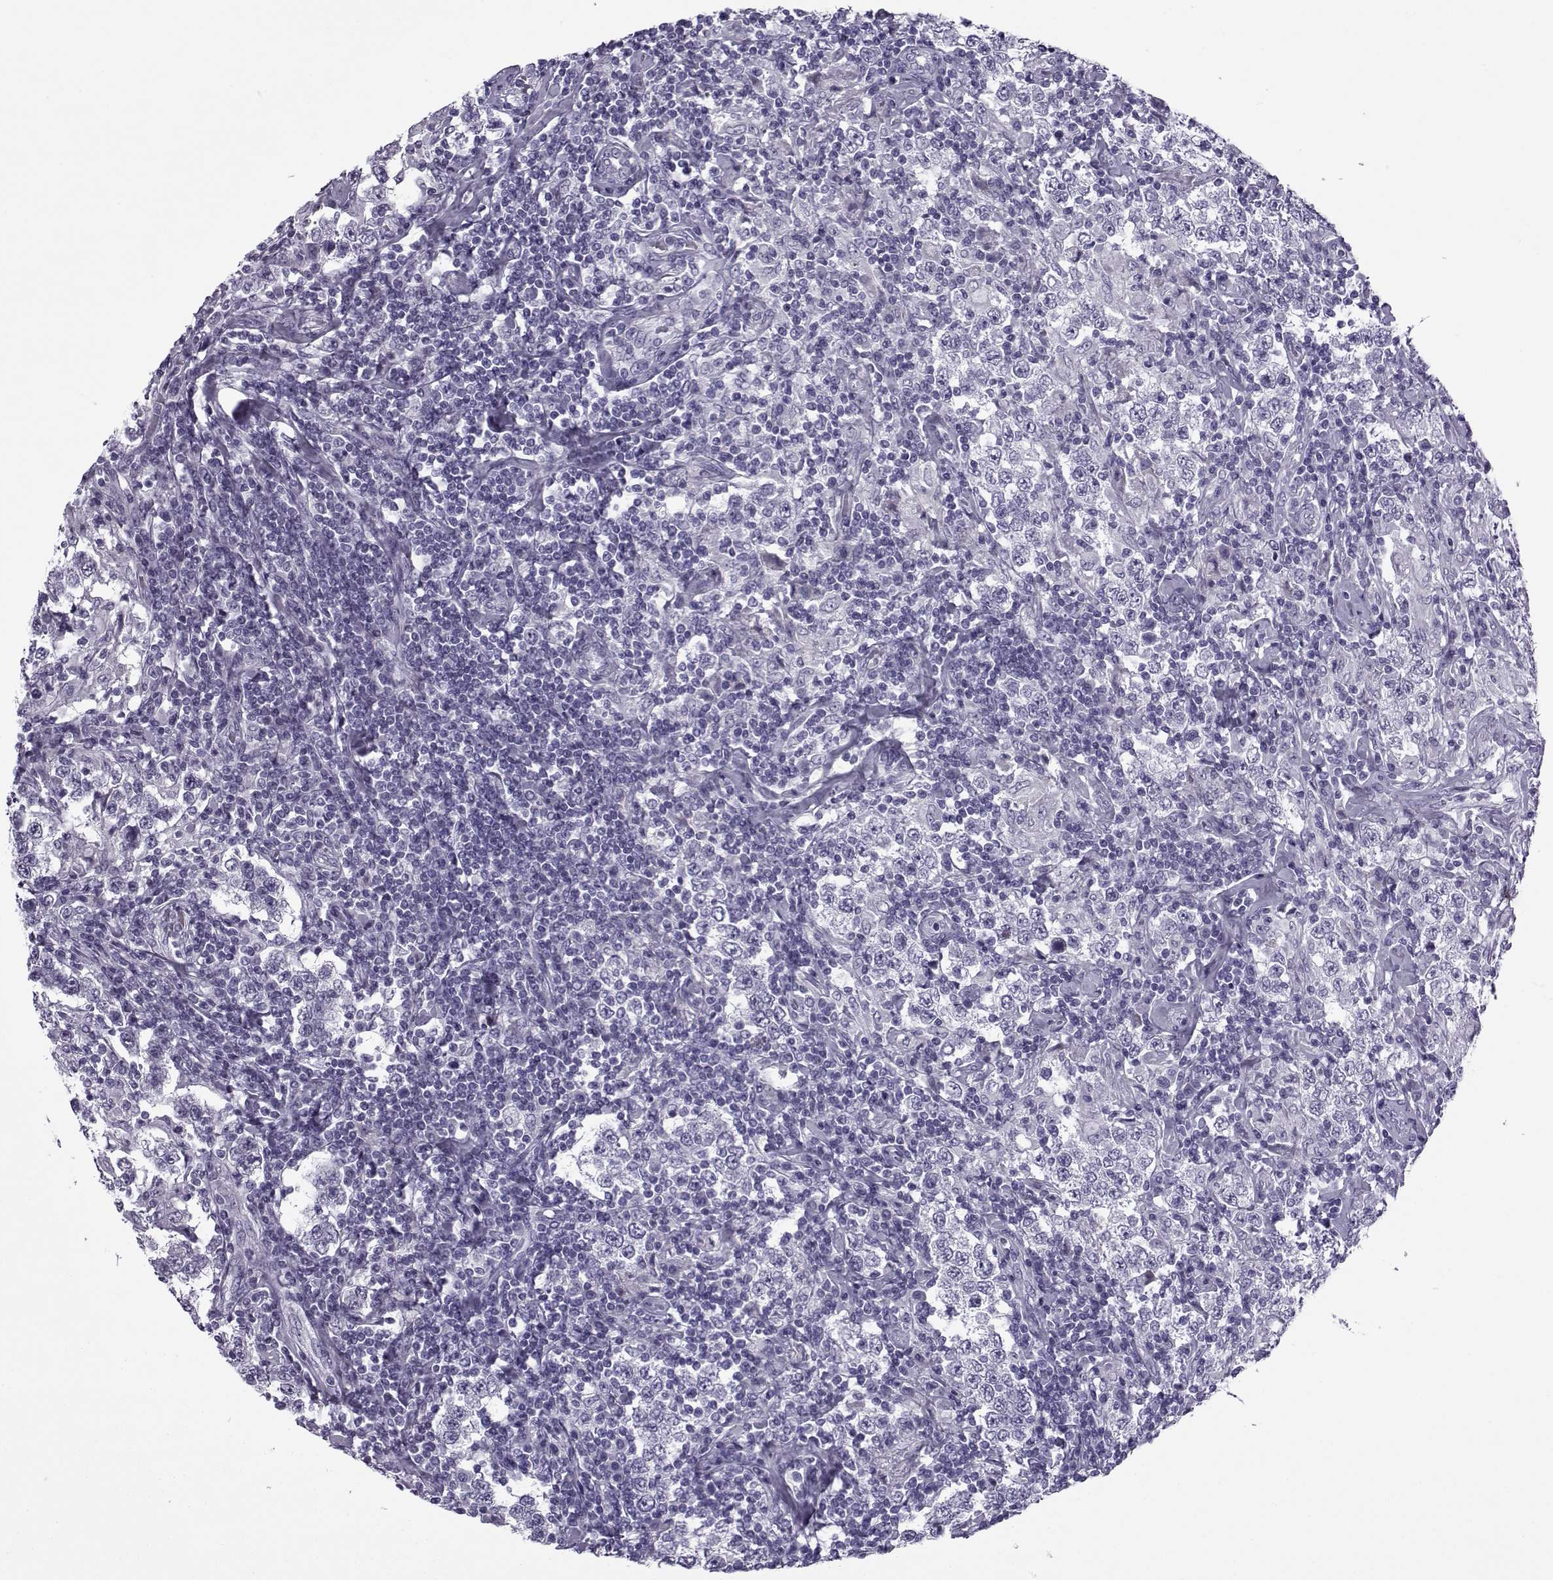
{"staining": {"intensity": "negative", "quantity": "none", "location": "none"}, "tissue": "testis cancer", "cell_type": "Tumor cells", "image_type": "cancer", "snomed": [{"axis": "morphology", "description": "Seminoma, NOS"}, {"axis": "morphology", "description": "Carcinoma, Embryonal, NOS"}, {"axis": "topography", "description": "Testis"}], "caption": "There is no significant positivity in tumor cells of testis cancer (embryonal carcinoma).", "gene": "OIP5", "patient": {"sex": "male", "age": 41}}